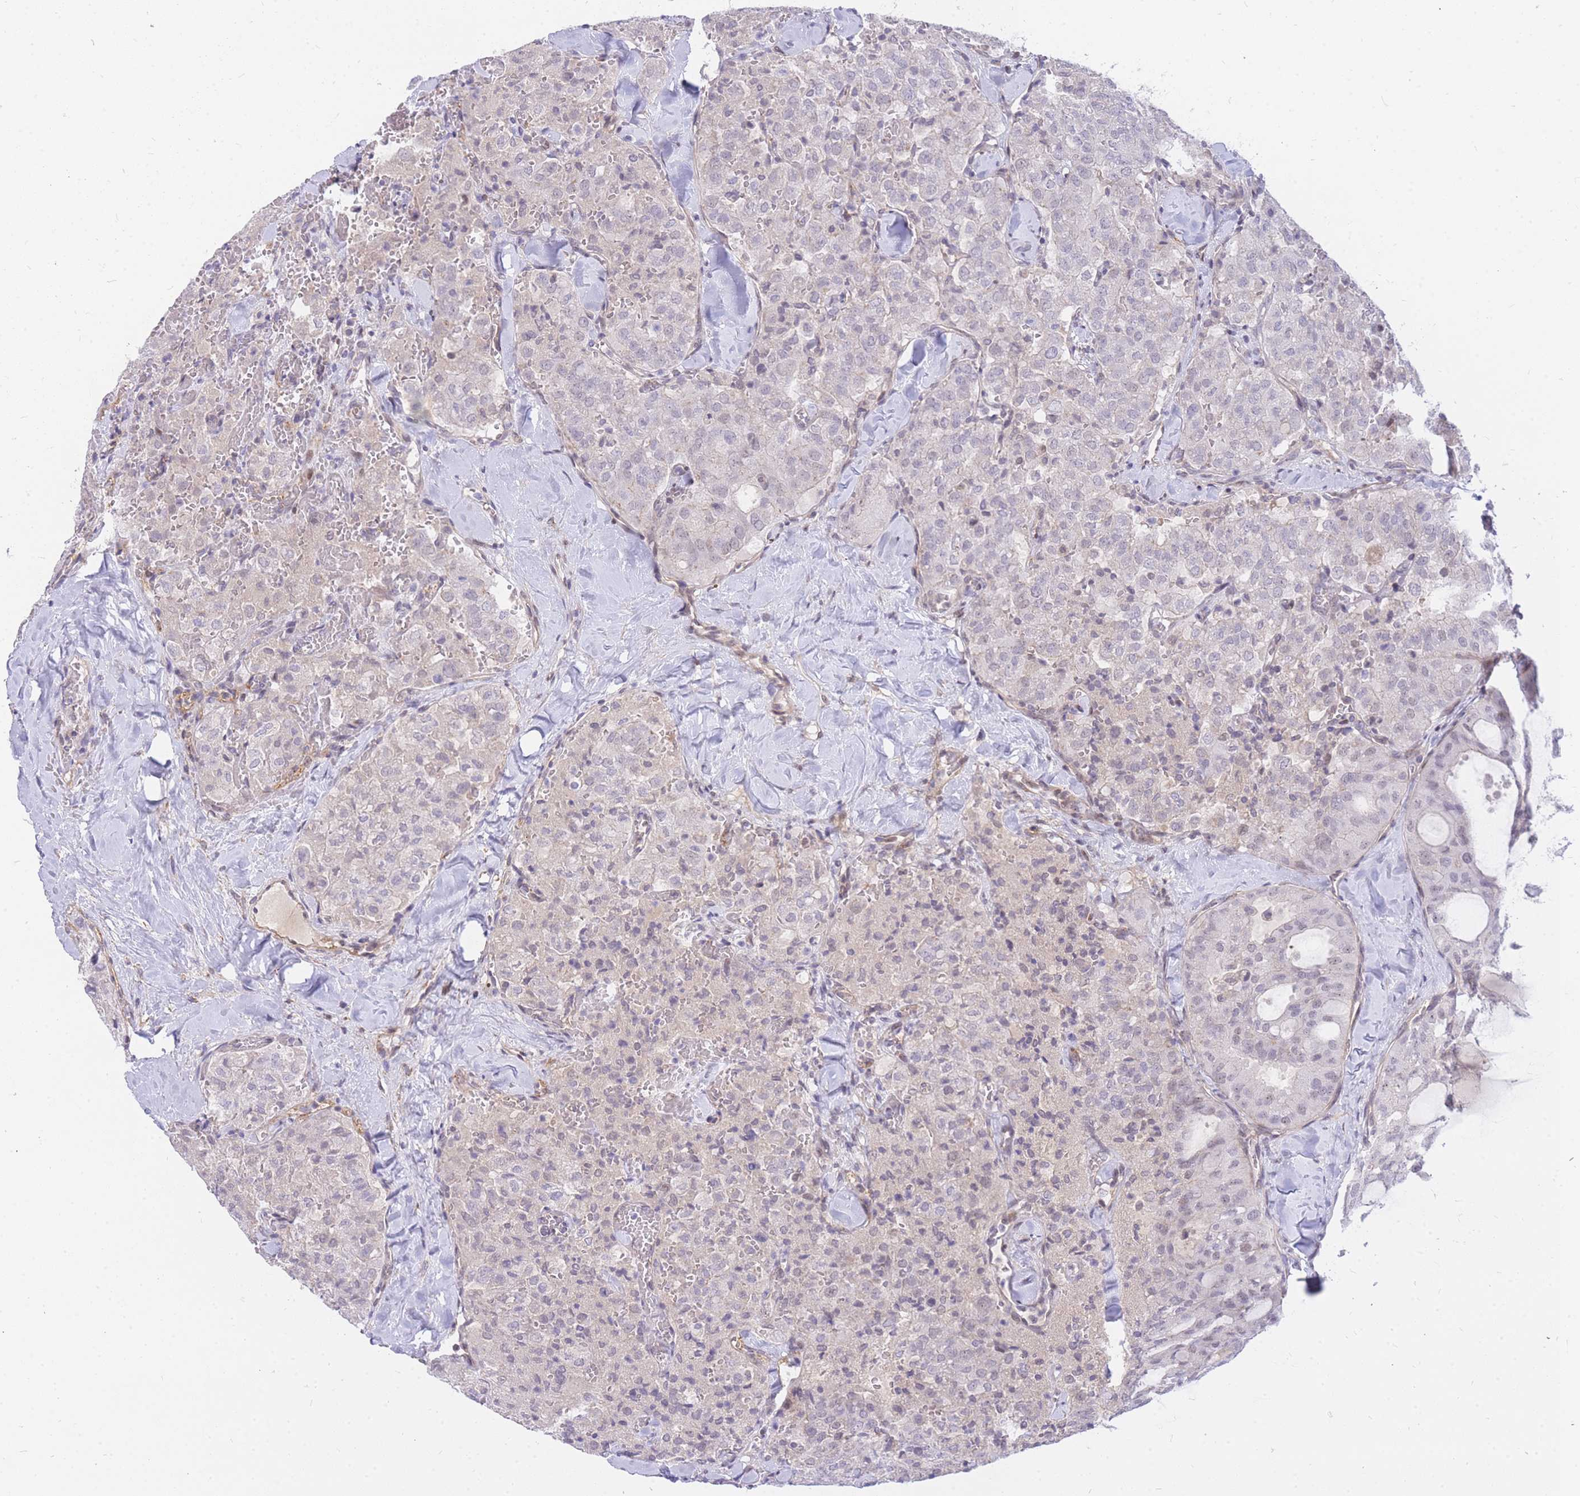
{"staining": {"intensity": "negative", "quantity": "none", "location": "none"}, "tissue": "thyroid cancer", "cell_type": "Tumor cells", "image_type": "cancer", "snomed": [{"axis": "morphology", "description": "Follicular adenoma carcinoma, NOS"}, {"axis": "topography", "description": "Thyroid gland"}], "caption": "Immunohistochemical staining of human thyroid cancer (follicular adenoma carcinoma) demonstrates no significant positivity in tumor cells.", "gene": "TLE2", "patient": {"sex": "male", "age": 75}}